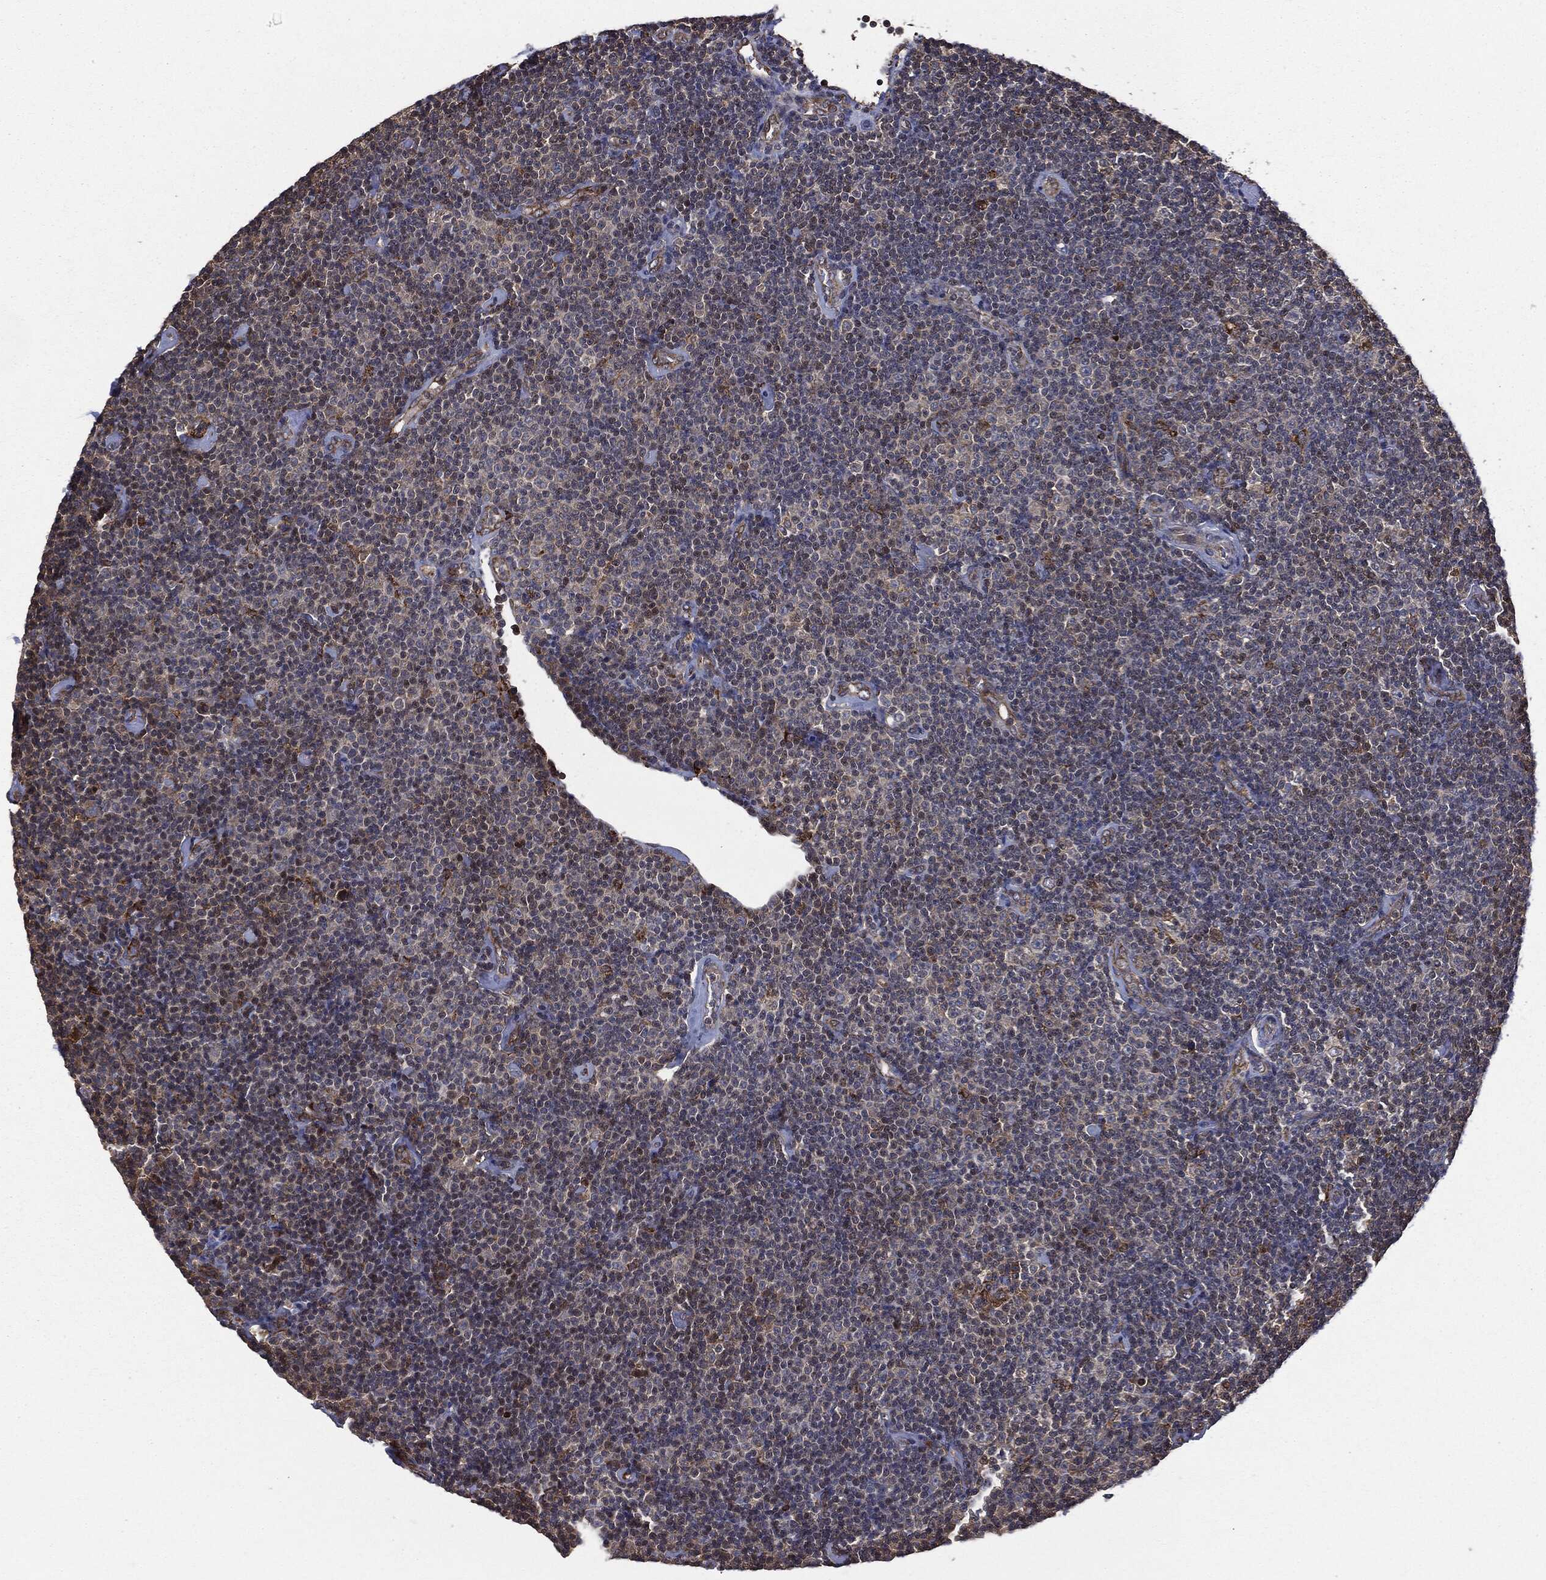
{"staining": {"intensity": "negative", "quantity": "none", "location": "none"}, "tissue": "lymphoma", "cell_type": "Tumor cells", "image_type": "cancer", "snomed": [{"axis": "morphology", "description": "Malignant lymphoma, non-Hodgkin's type, Low grade"}, {"axis": "topography", "description": "Lymph node"}], "caption": "Tumor cells are negative for brown protein staining in lymphoma.", "gene": "PLOD3", "patient": {"sex": "male", "age": 81}}